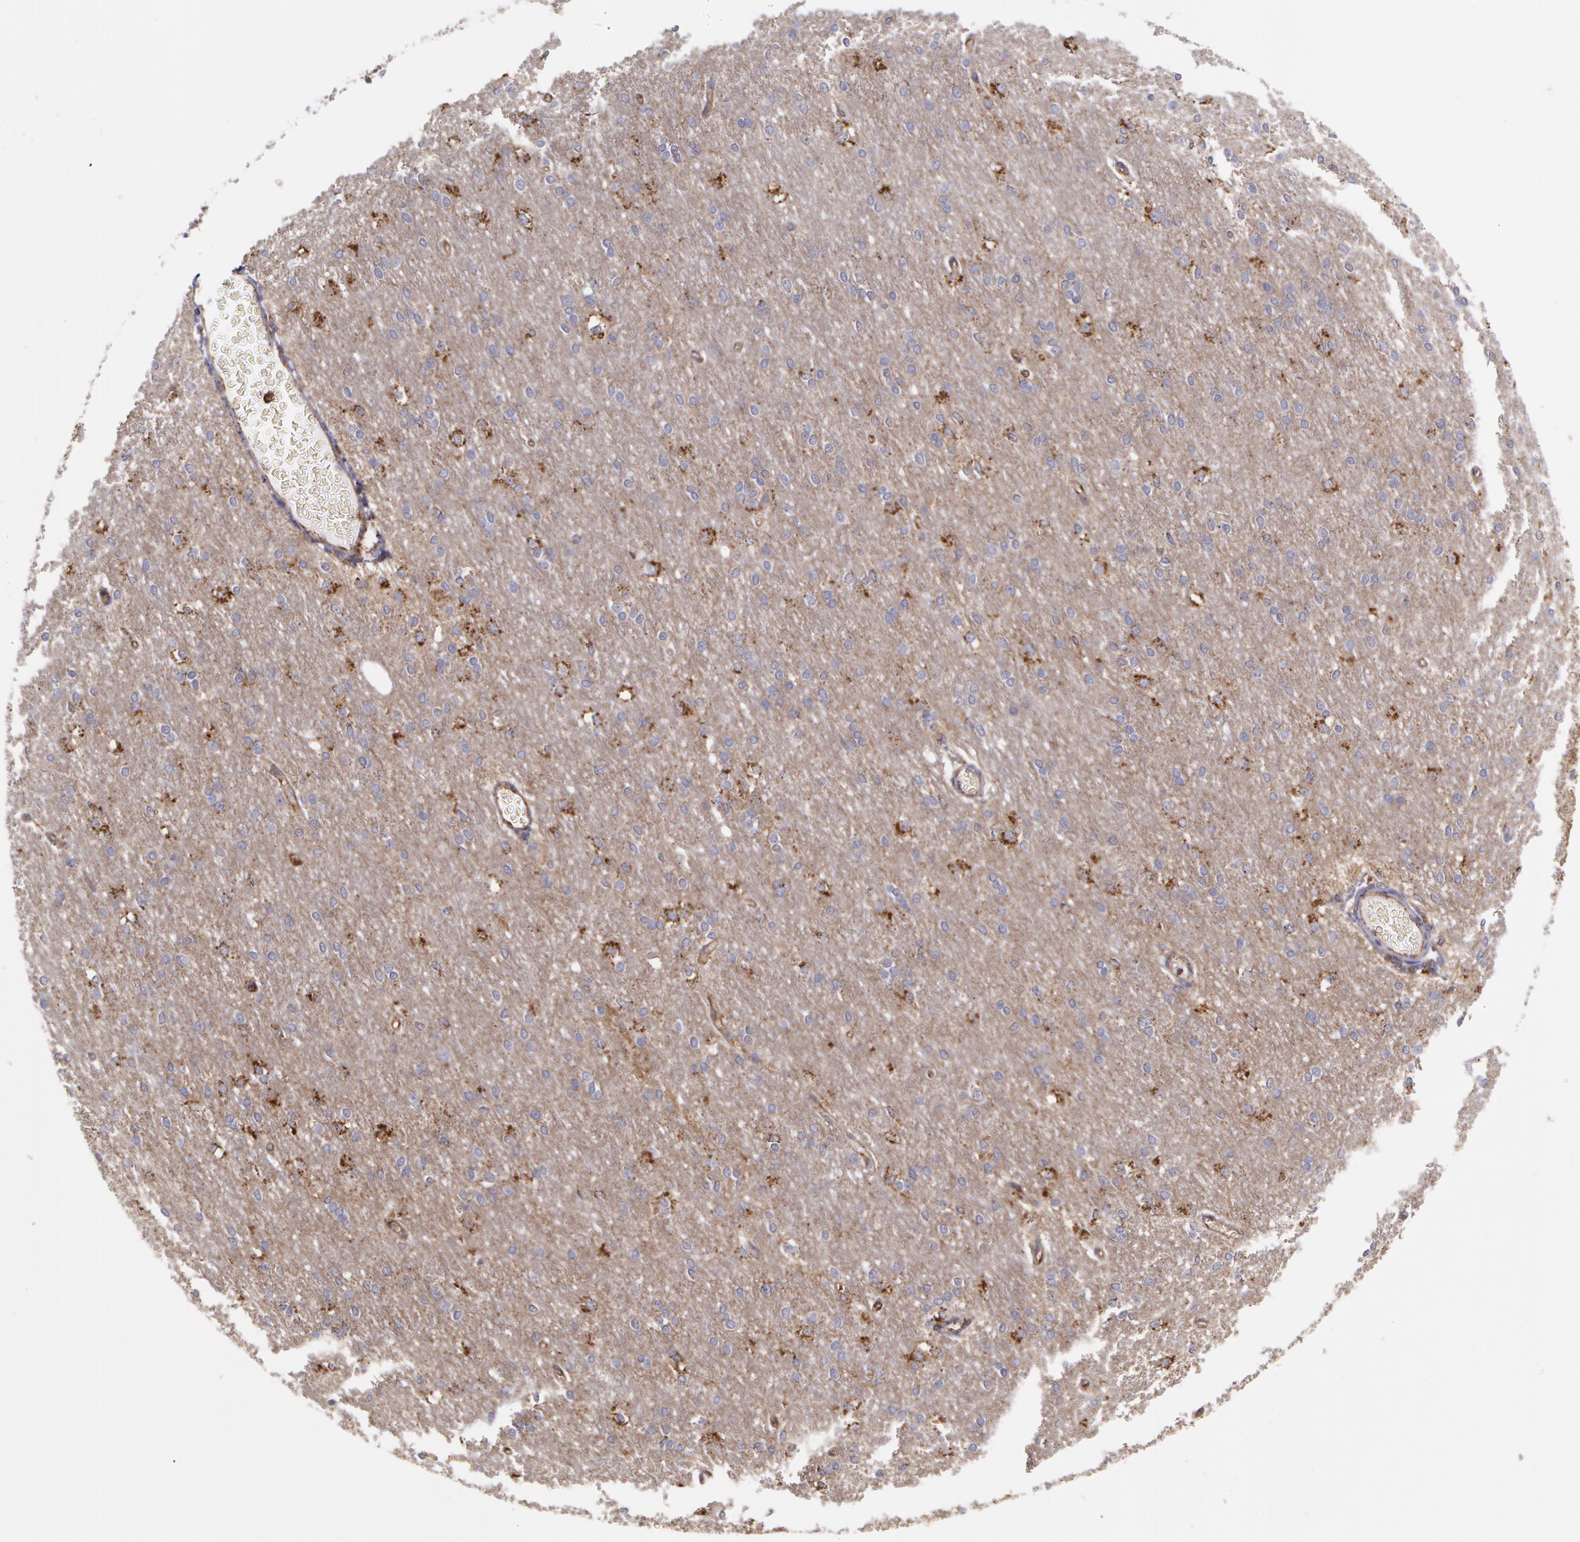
{"staining": {"intensity": "moderate", "quantity": ">75%", "location": "cytoplasmic/membranous"}, "tissue": "cerebral cortex", "cell_type": "Endothelial cells", "image_type": "normal", "snomed": [{"axis": "morphology", "description": "Normal tissue, NOS"}, {"axis": "morphology", "description": "Inflammation, NOS"}, {"axis": "topography", "description": "Cerebral cortex"}], "caption": "A high-resolution image shows immunohistochemistry (IHC) staining of unremarkable cerebral cortex, which reveals moderate cytoplasmic/membranous staining in approximately >75% of endothelial cells.", "gene": "FLOT2", "patient": {"sex": "male", "age": 6}}